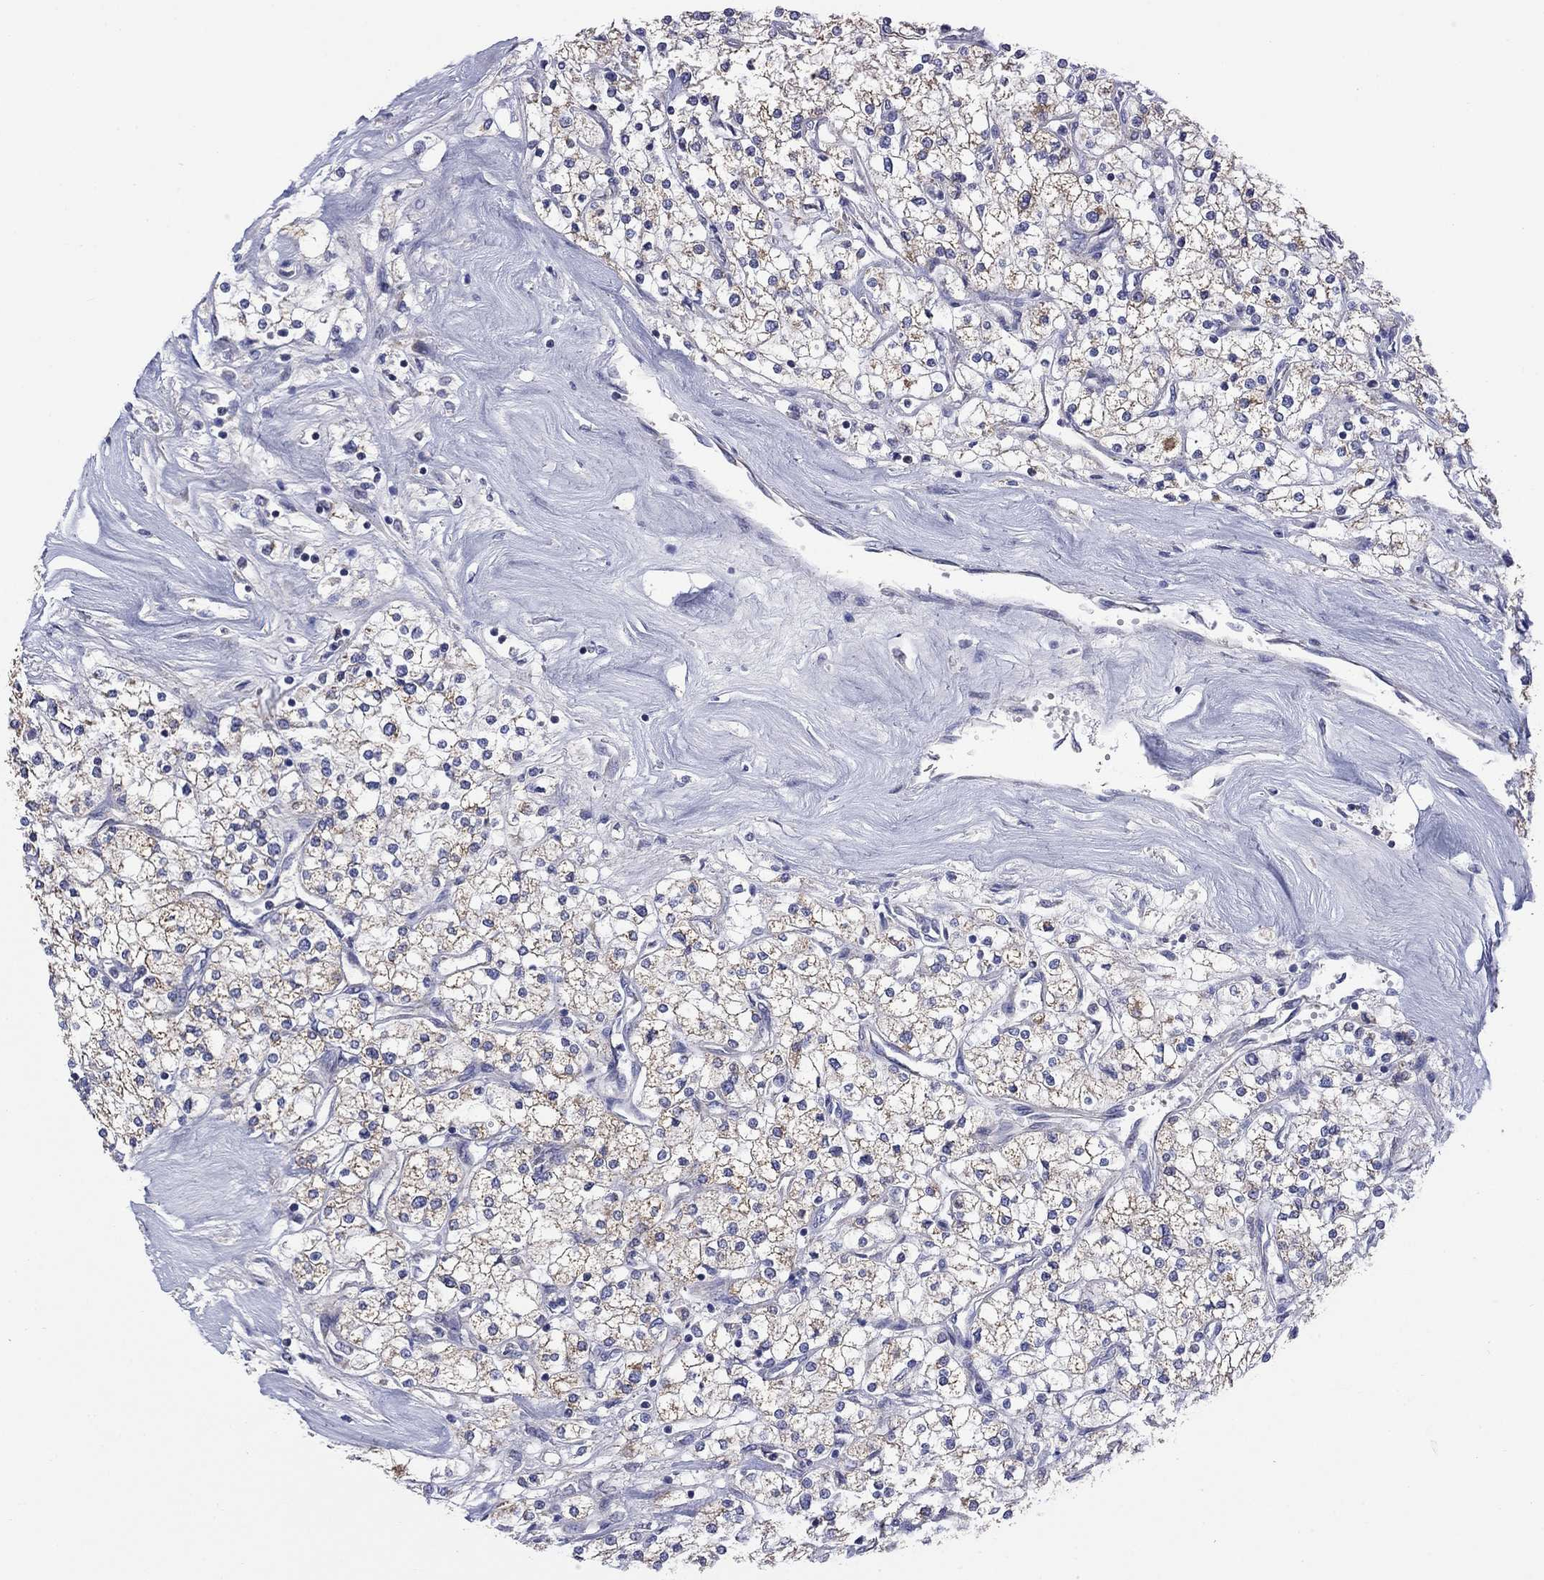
{"staining": {"intensity": "weak", "quantity": ">75%", "location": "cytoplasmic/membranous"}, "tissue": "renal cancer", "cell_type": "Tumor cells", "image_type": "cancer", "snomed": [{"axis": "morphology", "description": "Adenocarcinoma, NOS"}, {"axis": "topography", "description": "Kidney"}], "caption": "High-magnification brightfield microscopy of renal adenocarcinoma stained with DAB (brown) and counterstained with hematoxylin (blue). tumor cells exhibit weak cytoplasmic/membranous staining is identified in about>75% of cells.", "gene": "CLVS1", "patient": {"sex": "male", "age": 80}}